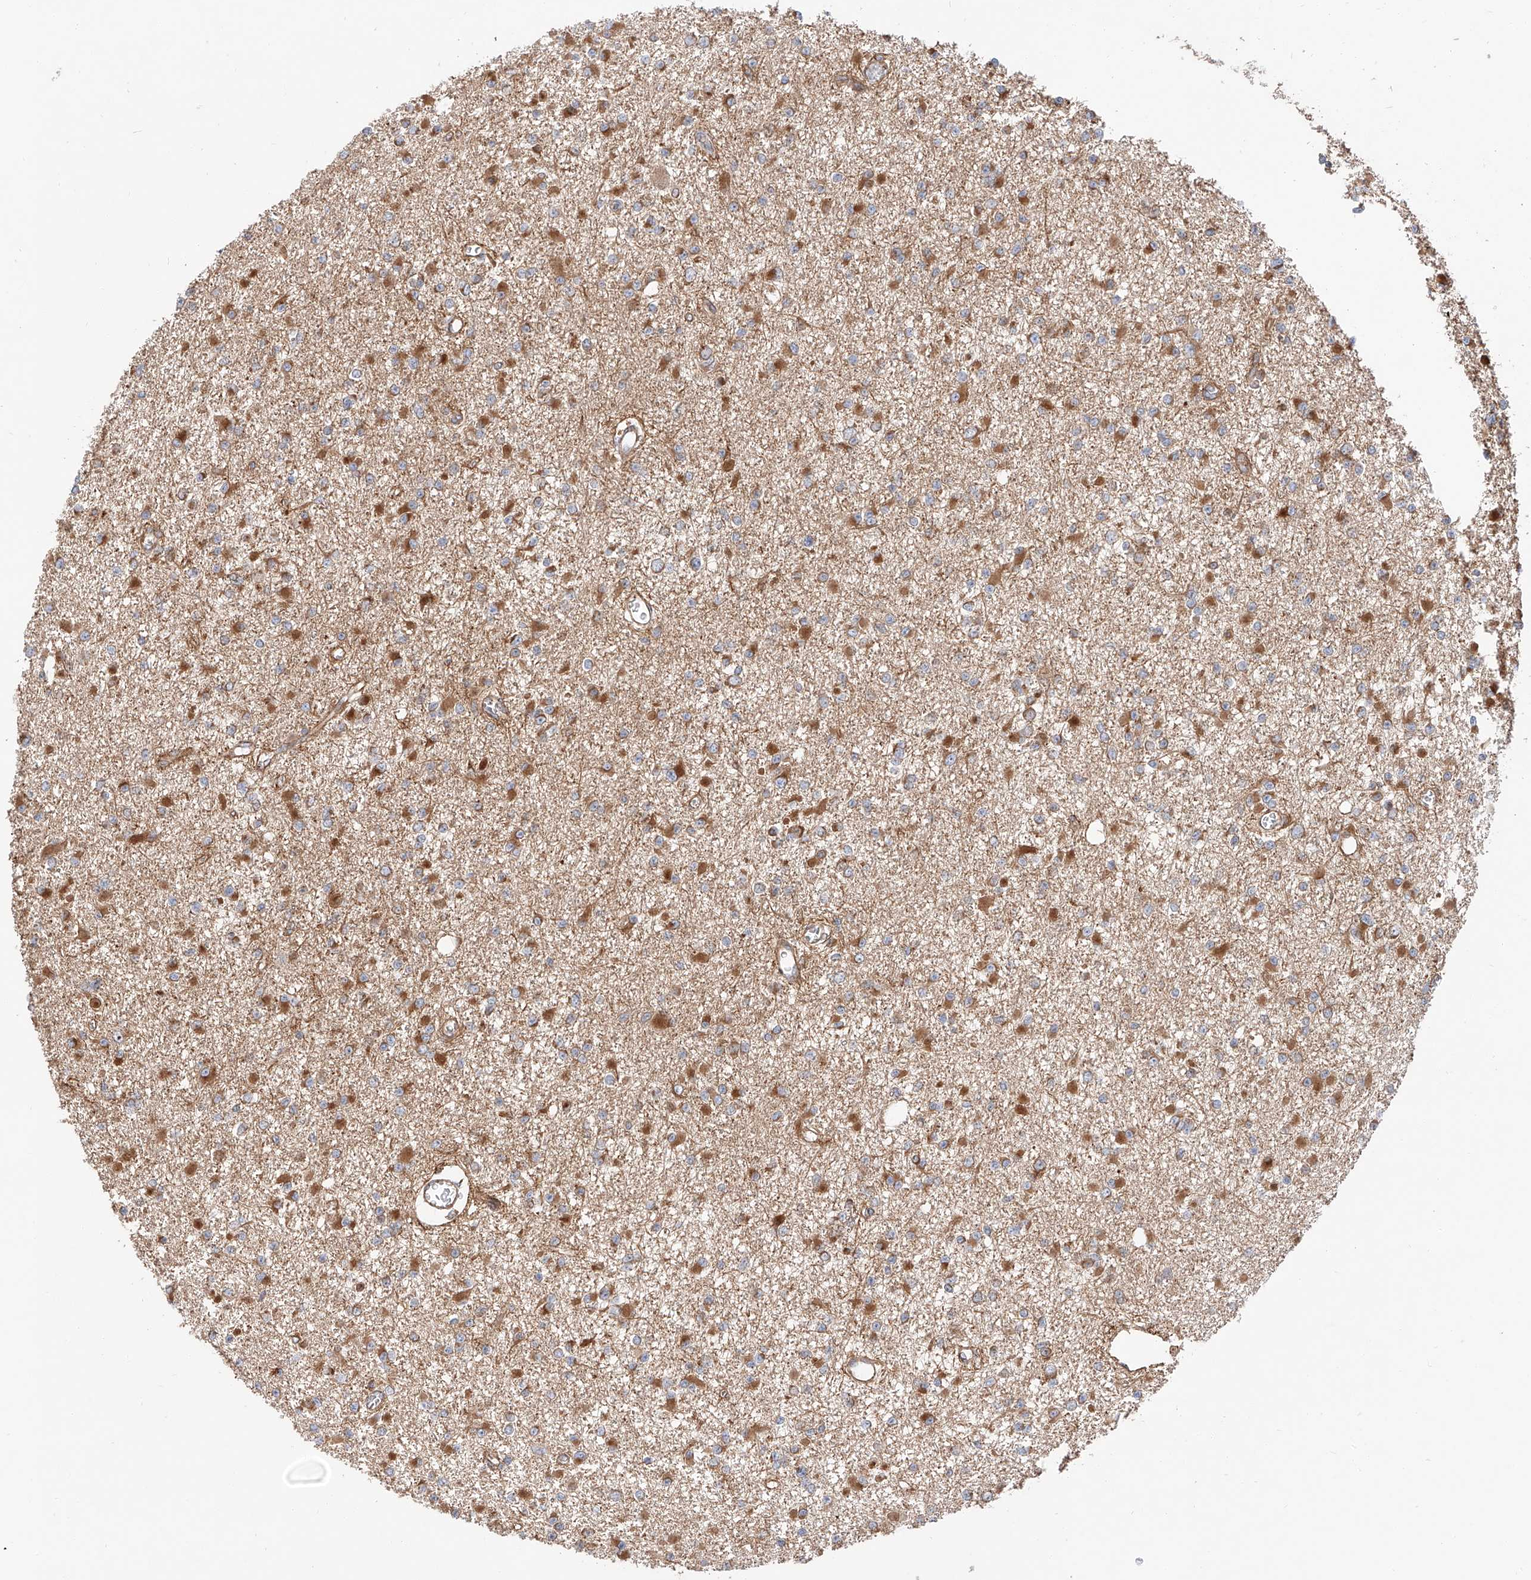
{"staining": {"intensity": "moderate", "quantity": ">75%", "location": "cytoplasmic/membranous"}, "tissue": "glioma", "cell_type": "Tumor cells", "image_type": "cancer", "snomed": [{"axis": "morphology", "description": "Glioma, malignant, Low grade"}, {"axis": "topography", "description": "Brain"}], "caption": "Immunohistochemistry (DAB (3,3'-diaminobenzidine)) staining of low-grade glioma (malignant) displays moderate cytoplasmic/membranous protein positivity in approximately >75% of tumor cells.", "gene": "ISCA2", "patient": {"sex": "female", "age": 22}}